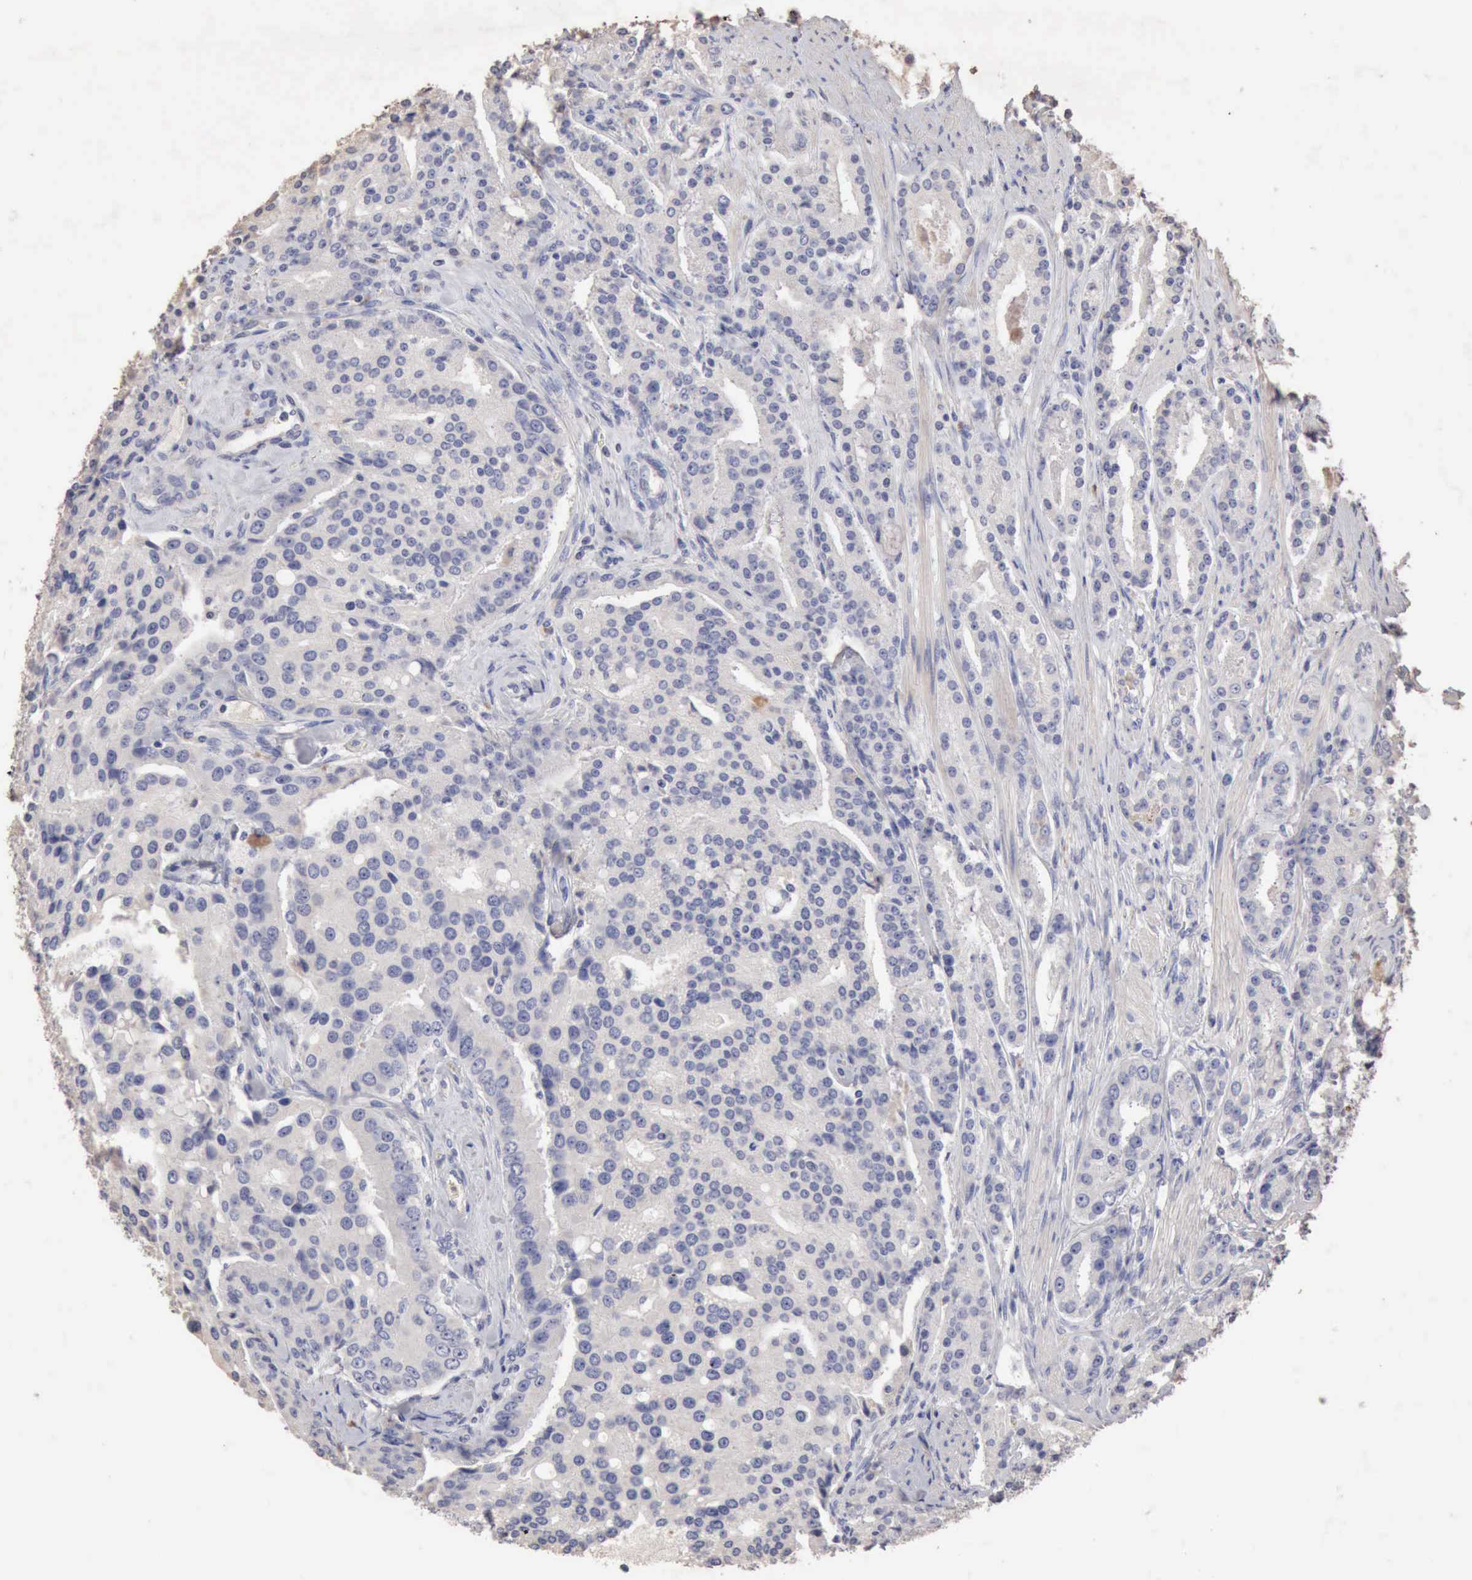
{"staining": {"intensity": "negative", "quantity": "none", "location": "none"}, "tissue": "prostate cancer", "cell_type": "Tumor cells", "image_type": "cancer", "snomed": [{"axis": "morphology", "description": "Adenocarcinoma, Medium grade"}, {"axis": "topography", "description": "Prostate"}], "caption": "Immunohistochemistry of prostate medium-grade adenocarcinoma exhibits no staining in tumor cells. The staining is performed using DAB (3,3'-diaminobenzidine) brown chromogen with nuclei counter-stained in using hematoxylin.", "gene": "KRT6B", "patient": {"sex": "male", "age": 72}}